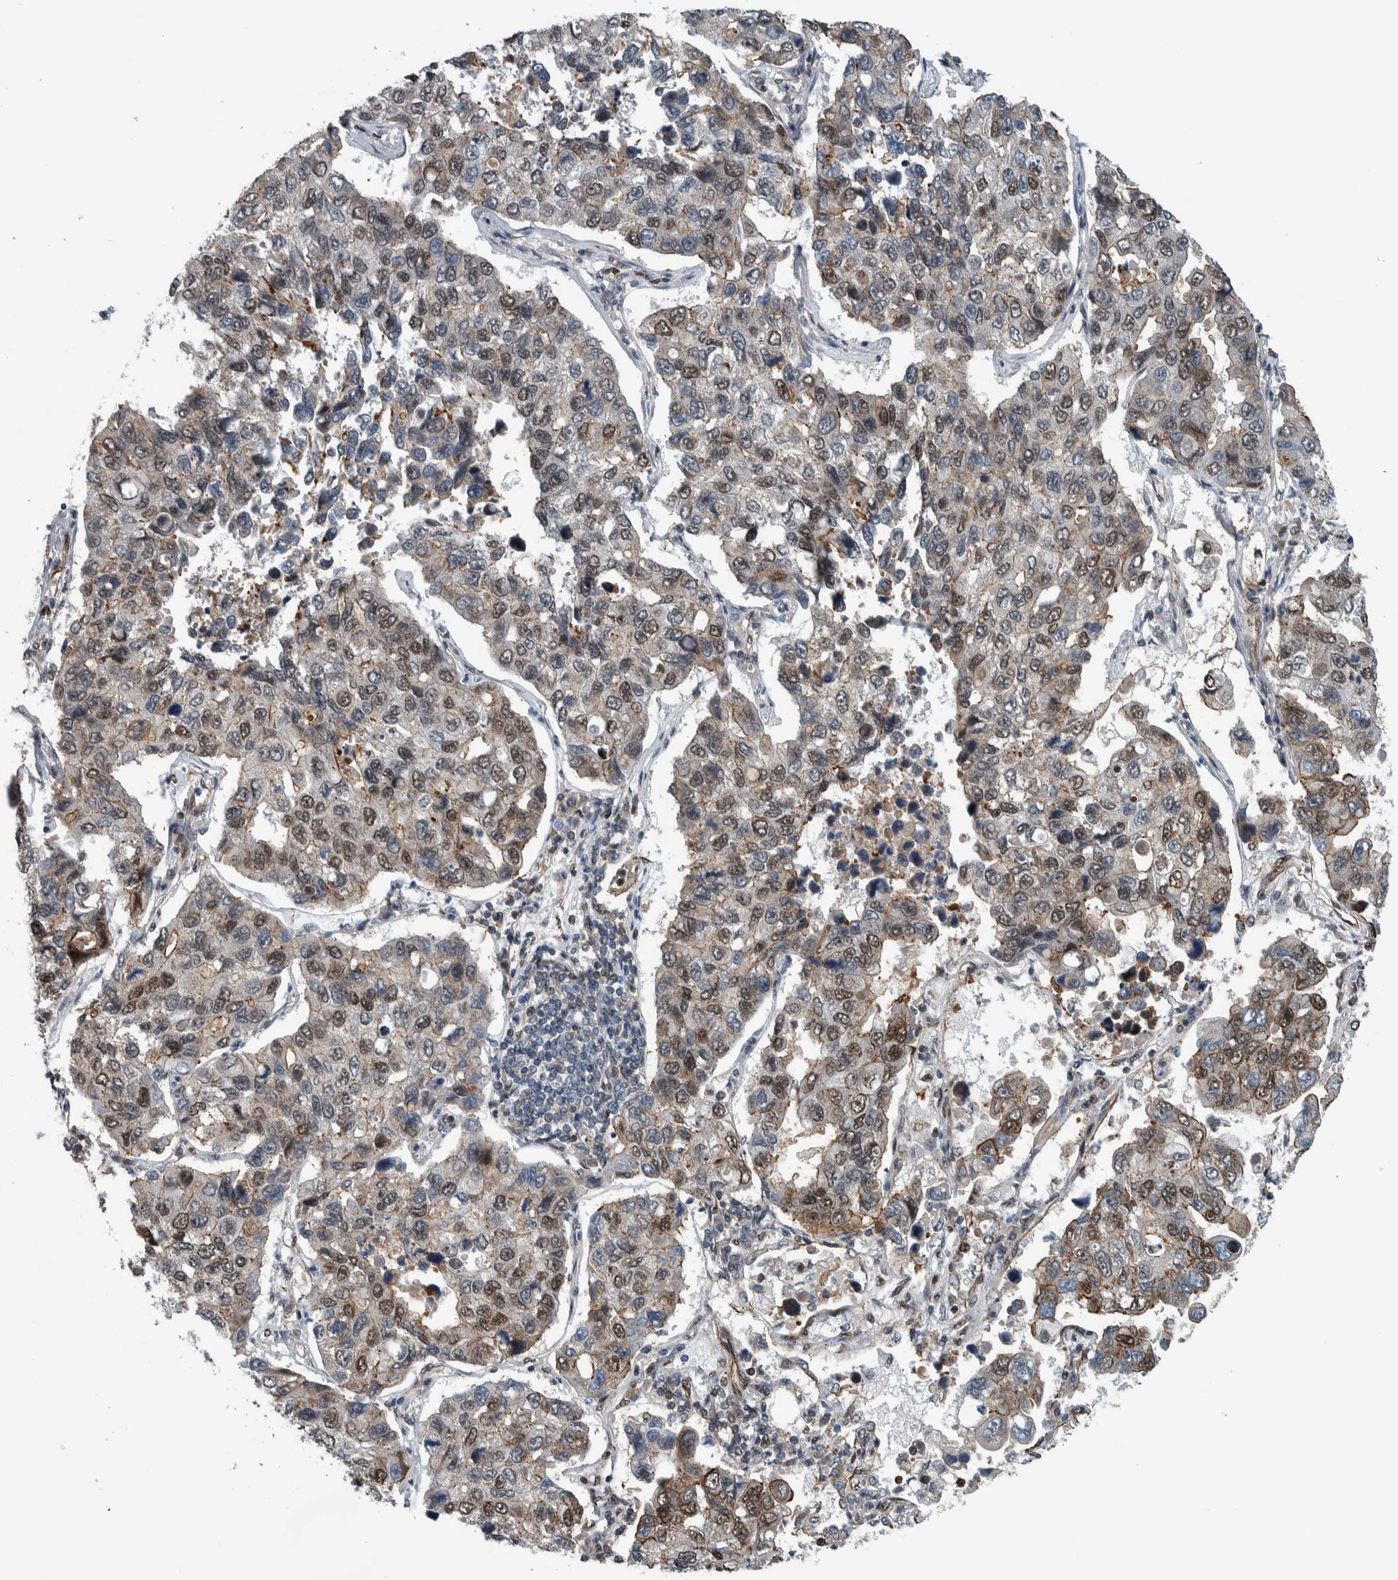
{"staining": {"intensity": "moderate", "quantity": ">75%", "location": "nuclear"}, "tissue": "lung cancer", "cell_type": "Tumor cells", "image_type": "cancer", "snomed": [{"axis": "morphology", "description": "Adenocarcinoma, NOS"}, {"axis": "topography", "description": "Lung"}], "caption": "A photomicrograph showing moderate nuclear expression in about >75% of tumor cells in lung cancer, as visualized by brown immunohistochemical staining.", "gene": "FAM135B", "patient": {"sex": "male", "age": 64}}